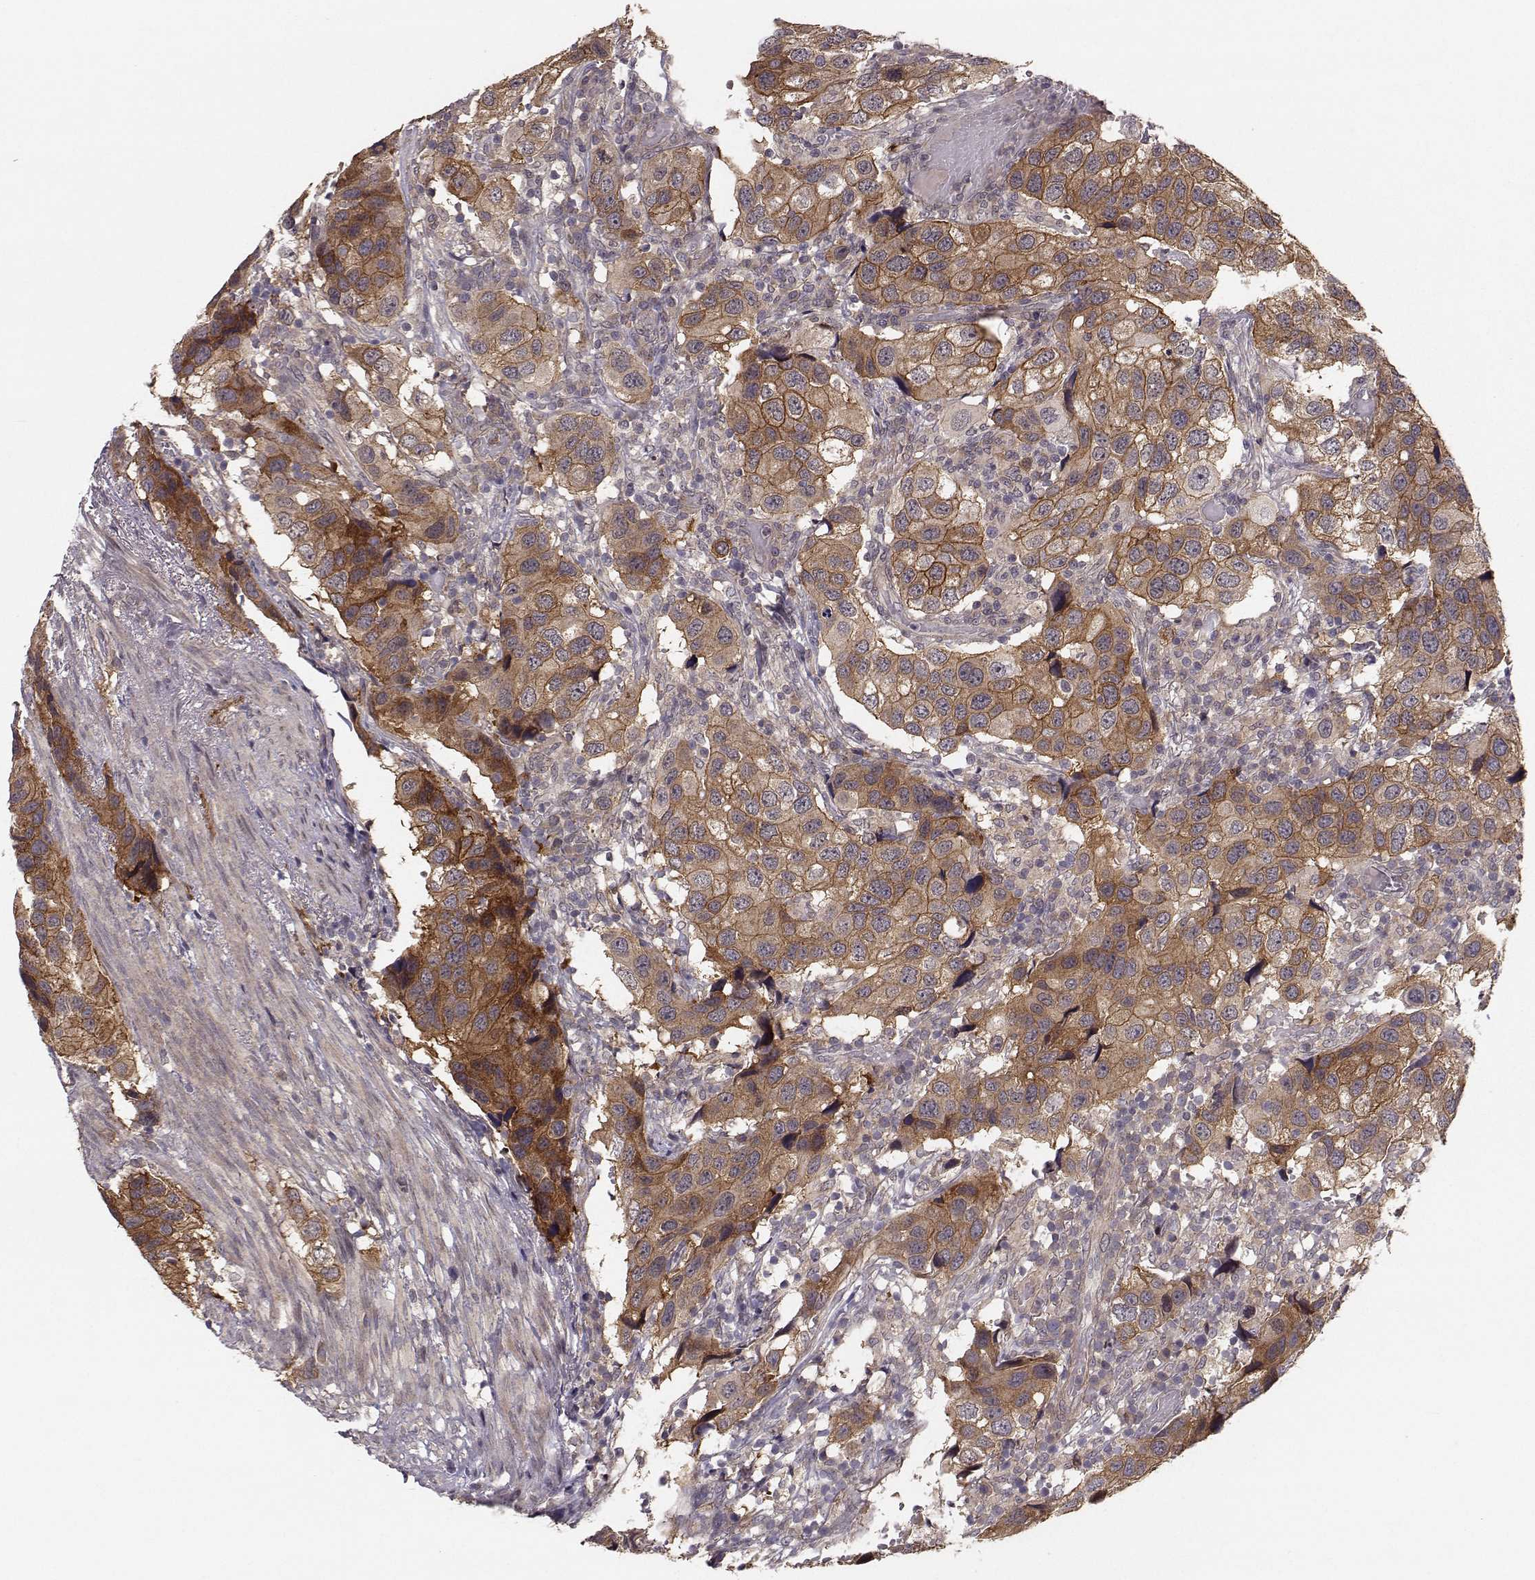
{"staining": {"intensity": "moderate", "quantity": "25%-75%", "location": "cytoplasmic/membranous"}, "tissue": "urothelial cancer", "cell_type": "Tumor cells", "image_type": "cancer", "snomed": [{"axis": "morphology", "description": "Urothelial carcinoma, High grade"}, {"axis": "topography", "description": "Urinary bladder"}], "caption": "Urothelial carcinoma (high-grade) stained with a brown dye reveals moderate cytoplasmic/membranous positive positivity in about 25%-75% of tumor cells.", "gene": "PLEKHG3", "patient": {"sex": "male", "age": 79}}